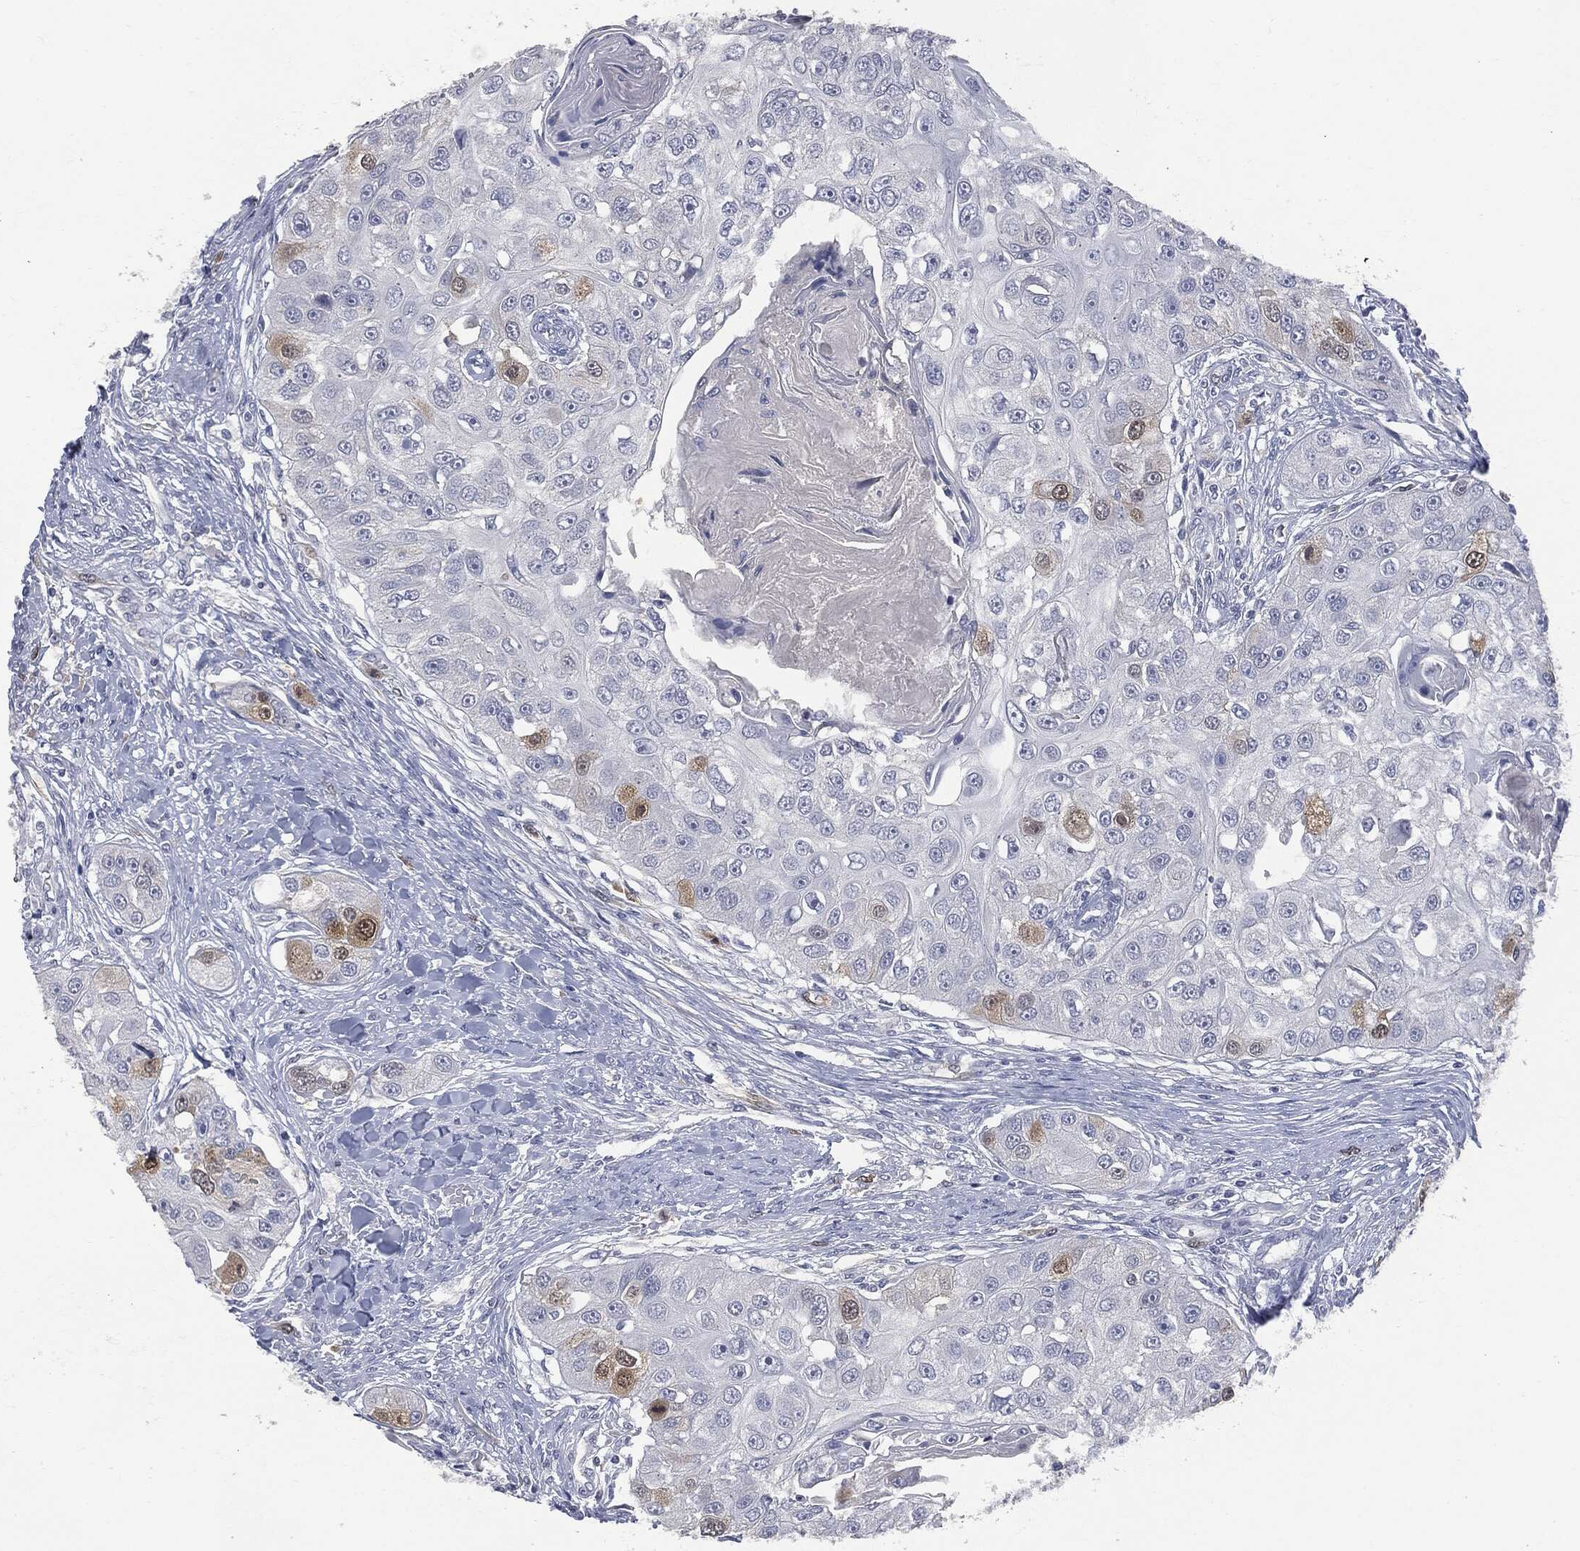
{"staining": {"intensity": "moderate", "quantity": "<25%", "location": "cytoplasmic/membranous"}, "tissue": "head and neck cancer", "cell_type": "Tumor cells", "image_type": "cancer", "snomed": [{"axis": "morphology", "description": "Normal tissue, NOS"}, {"axis": "morphology", "description": "Squamous cell carcinoma, NOS"}, {"axis": "topography", "description": "Skeletal muscle"}, {"axis": "topography", "description": "Head-Neck"}], "caption": "The image displays a brown stain indicating the presence of a protein in the cytoplasmic/membranous of tumor cells in head and neck cancer.", "gene": "UBE2C", "patient": {"sex": "male", "age": 51}}